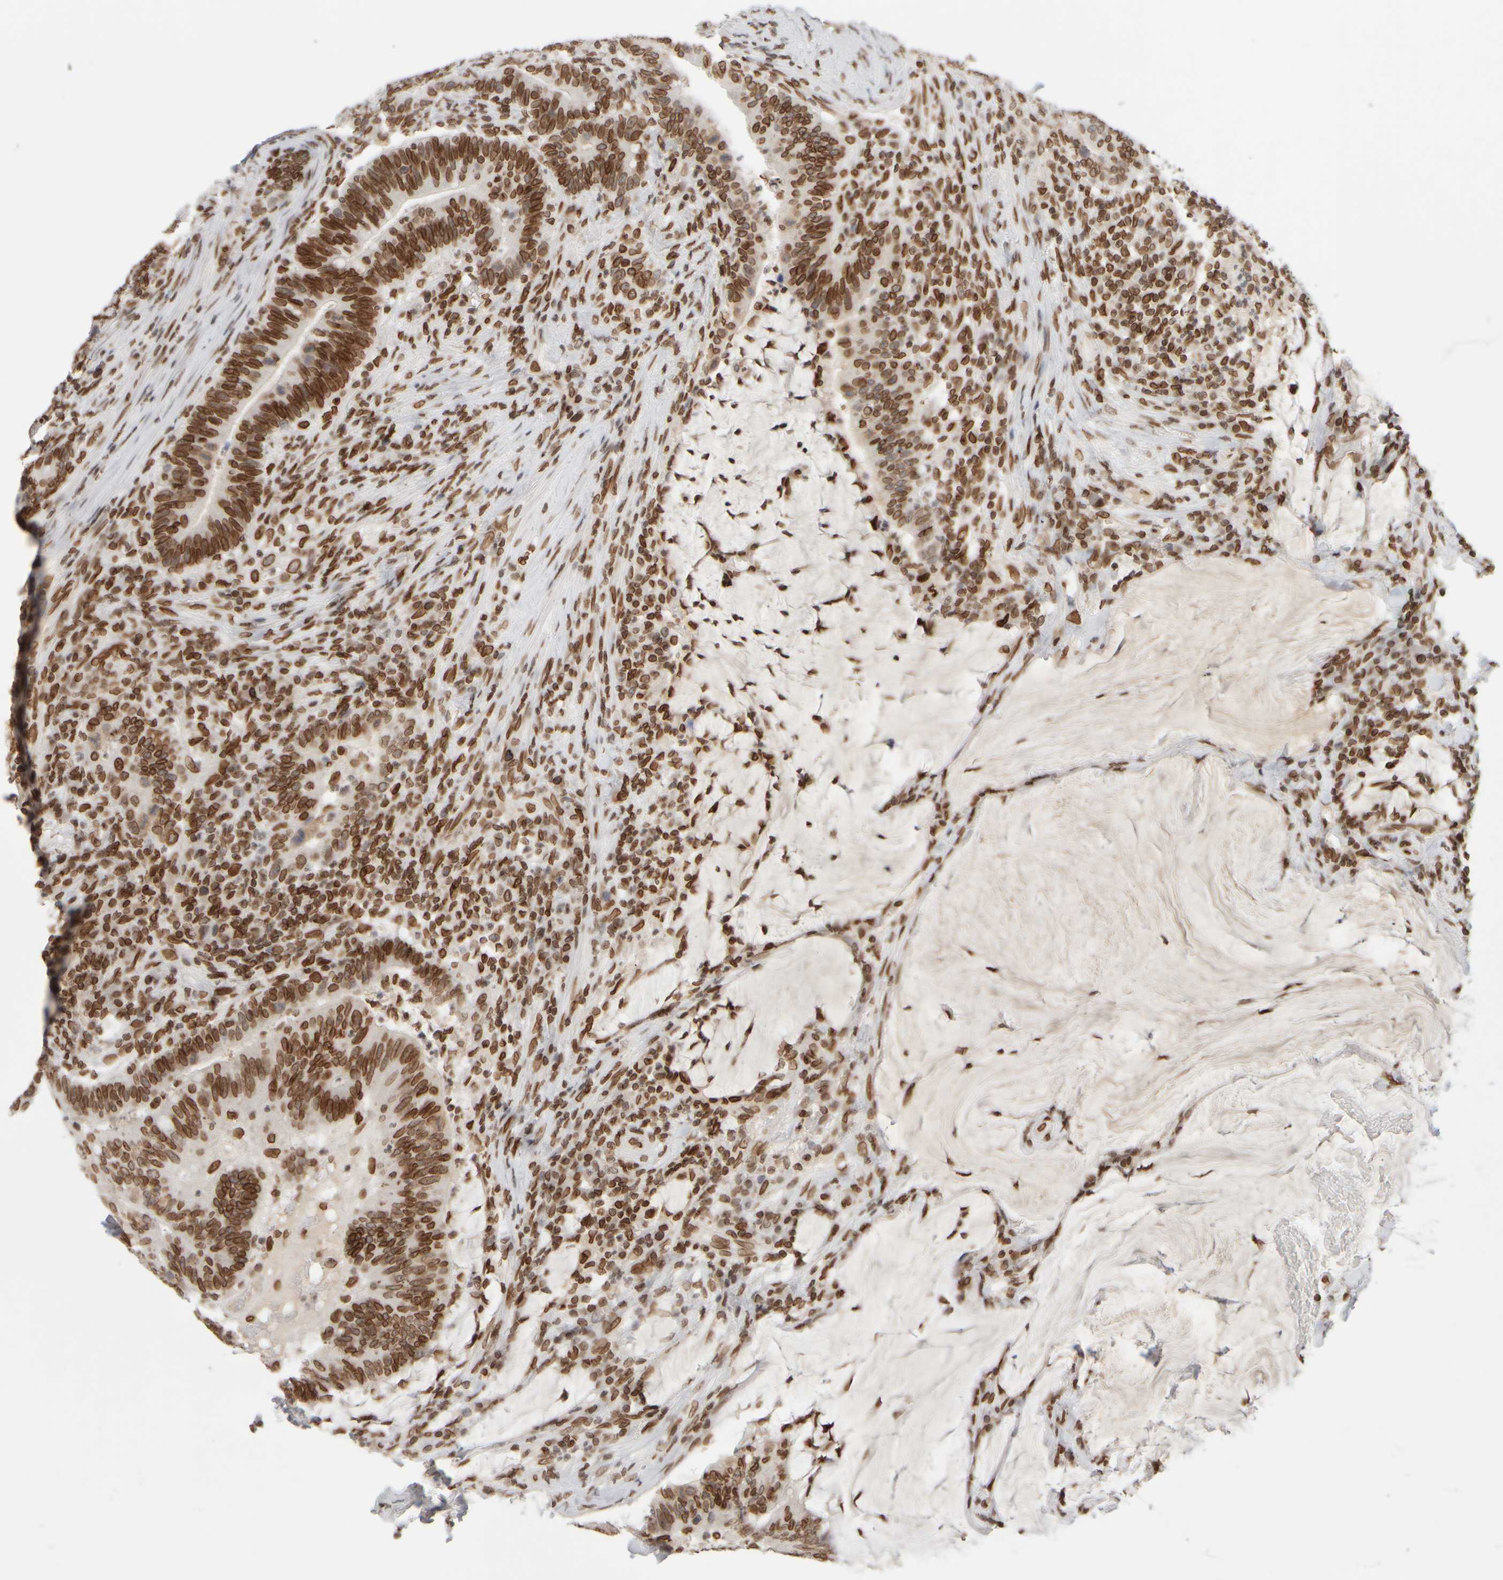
{"staining": {"intensity": "strong", "quantity": ">75%", "location": "cytoplasmic/membranous,nuclear"}, "tissue": "colorectal cancer", "cell_type": "Tumor cells", "image_type": "cancer", "snomed": [{"axis": "morphology", "description": "Normal tissue, NOS"}, {"axis": "morphology", "description": "Adenocarcinoma, NOS"}, {"axis": "topography", "description": "Colon"}], "caption": "The histopathology image demonstrates staining of colorectal adenocarcinoma, revealing strong cytoplasmic/membranous and nuclear protein positivity (brown color) within tumor cells.", "gene": "ZC3HC1", "patient": {"sex": "female", "age": 66}}